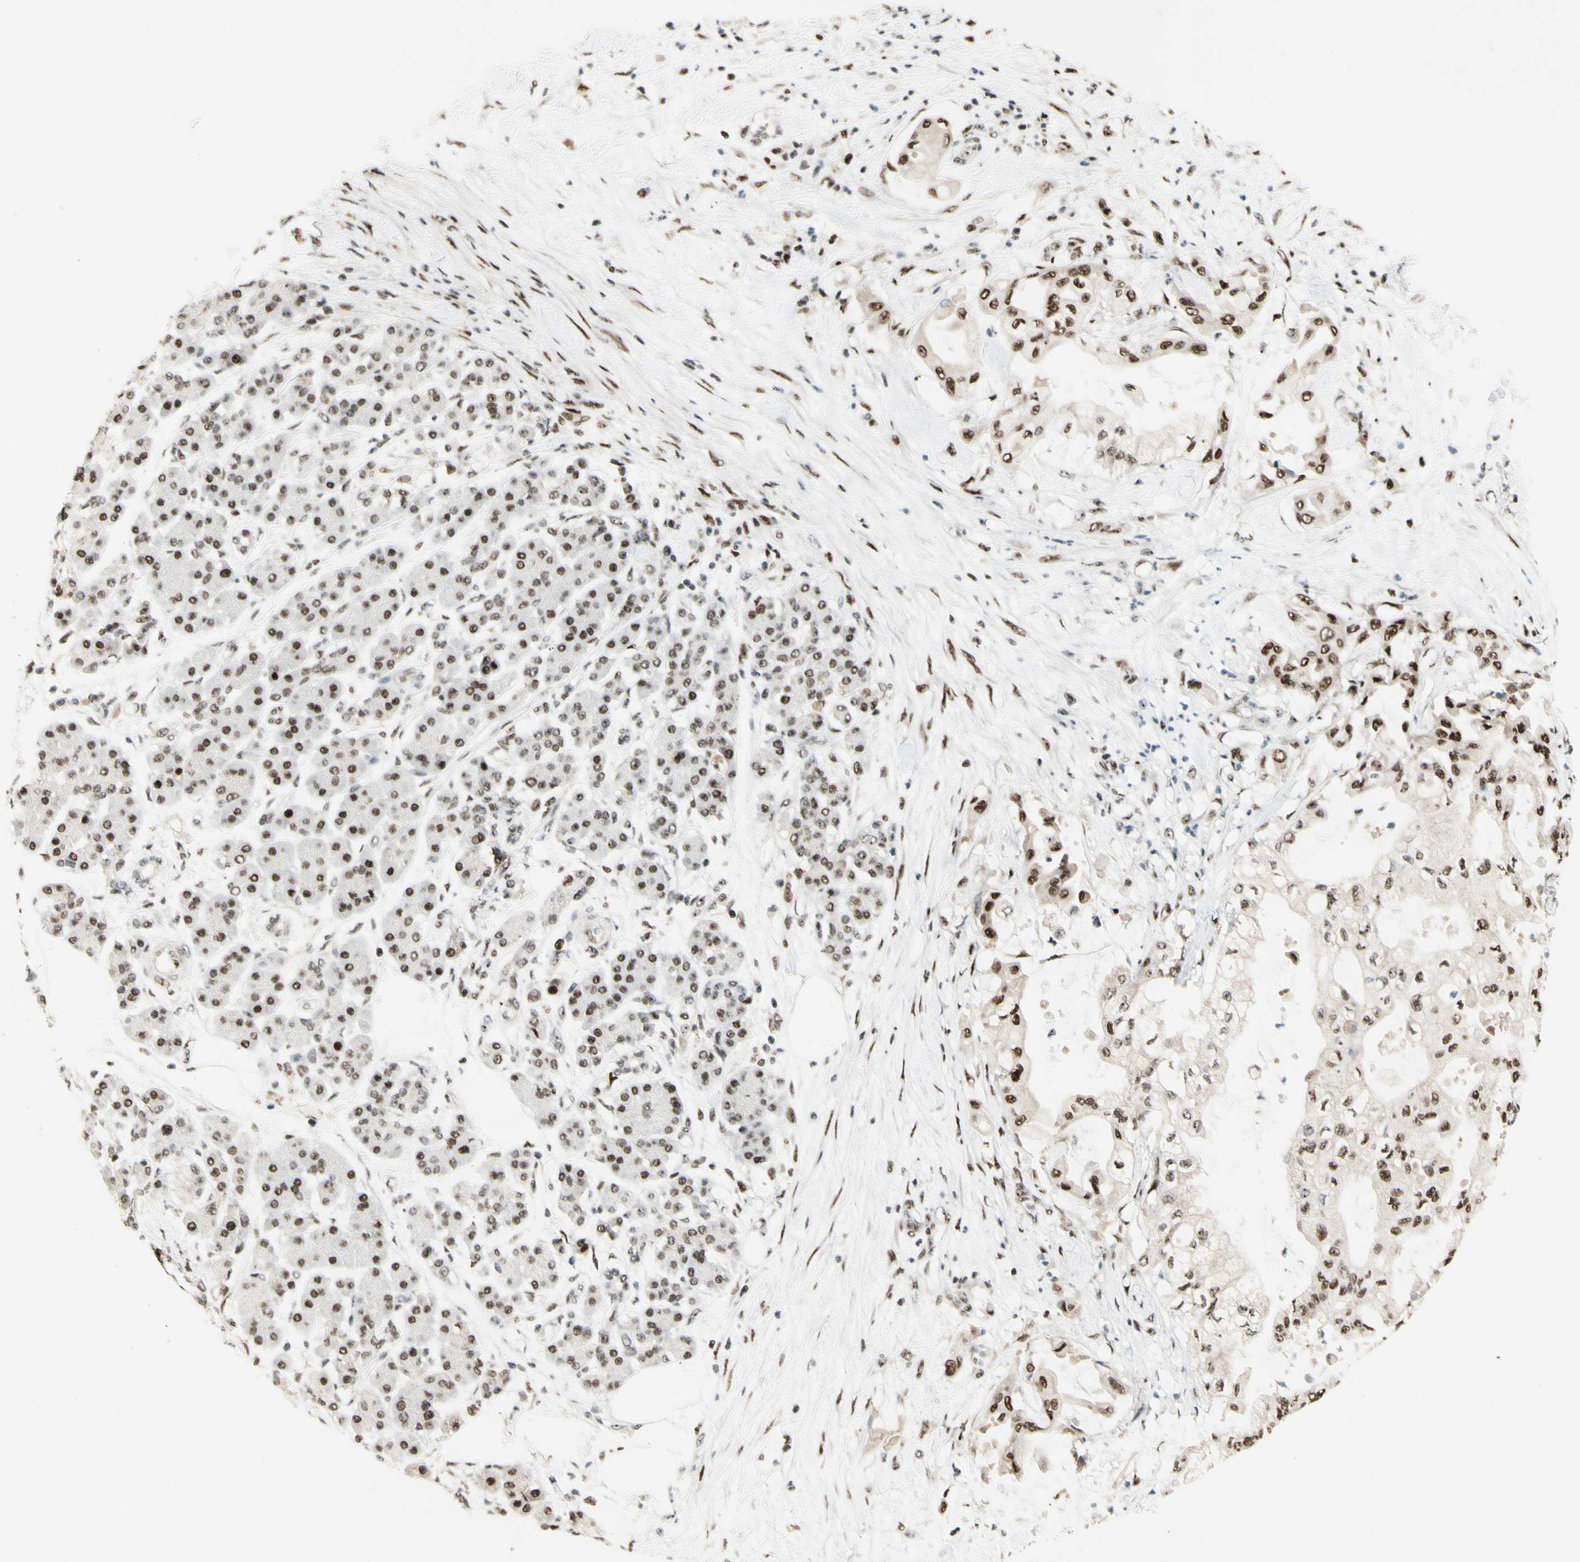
{"staining": {"intensity": "strong", "quantity": "25%-75%", "location": "nuclear"}, "tissue": "pancreatic cancer", "cell_type": "Tumor cells", "image_type": "cancer", "snomed": [{"axis": "morphology", "description": "Adenocarcinoma, NOS"}, {"axis": "morphology", "description": "Adenocarcinoma, metastatic, NOS"}, {"axis": "topography", "description": "Lymph node"}, {"axis": "topography", "description": "Pancreas"}, {"axis": "topography", "description": "Duodenum"}], "caption": "Immunohistochemistry (DAB (3,3'-diaminobenzidine)) staining of human metastatic adenocarcinoma (pancreatic) reveals strong nuclear protein expression in about 25%-75% of tumor cells.", "gene": "DHX9", "patient": {"sex": "female", "age": 64}}